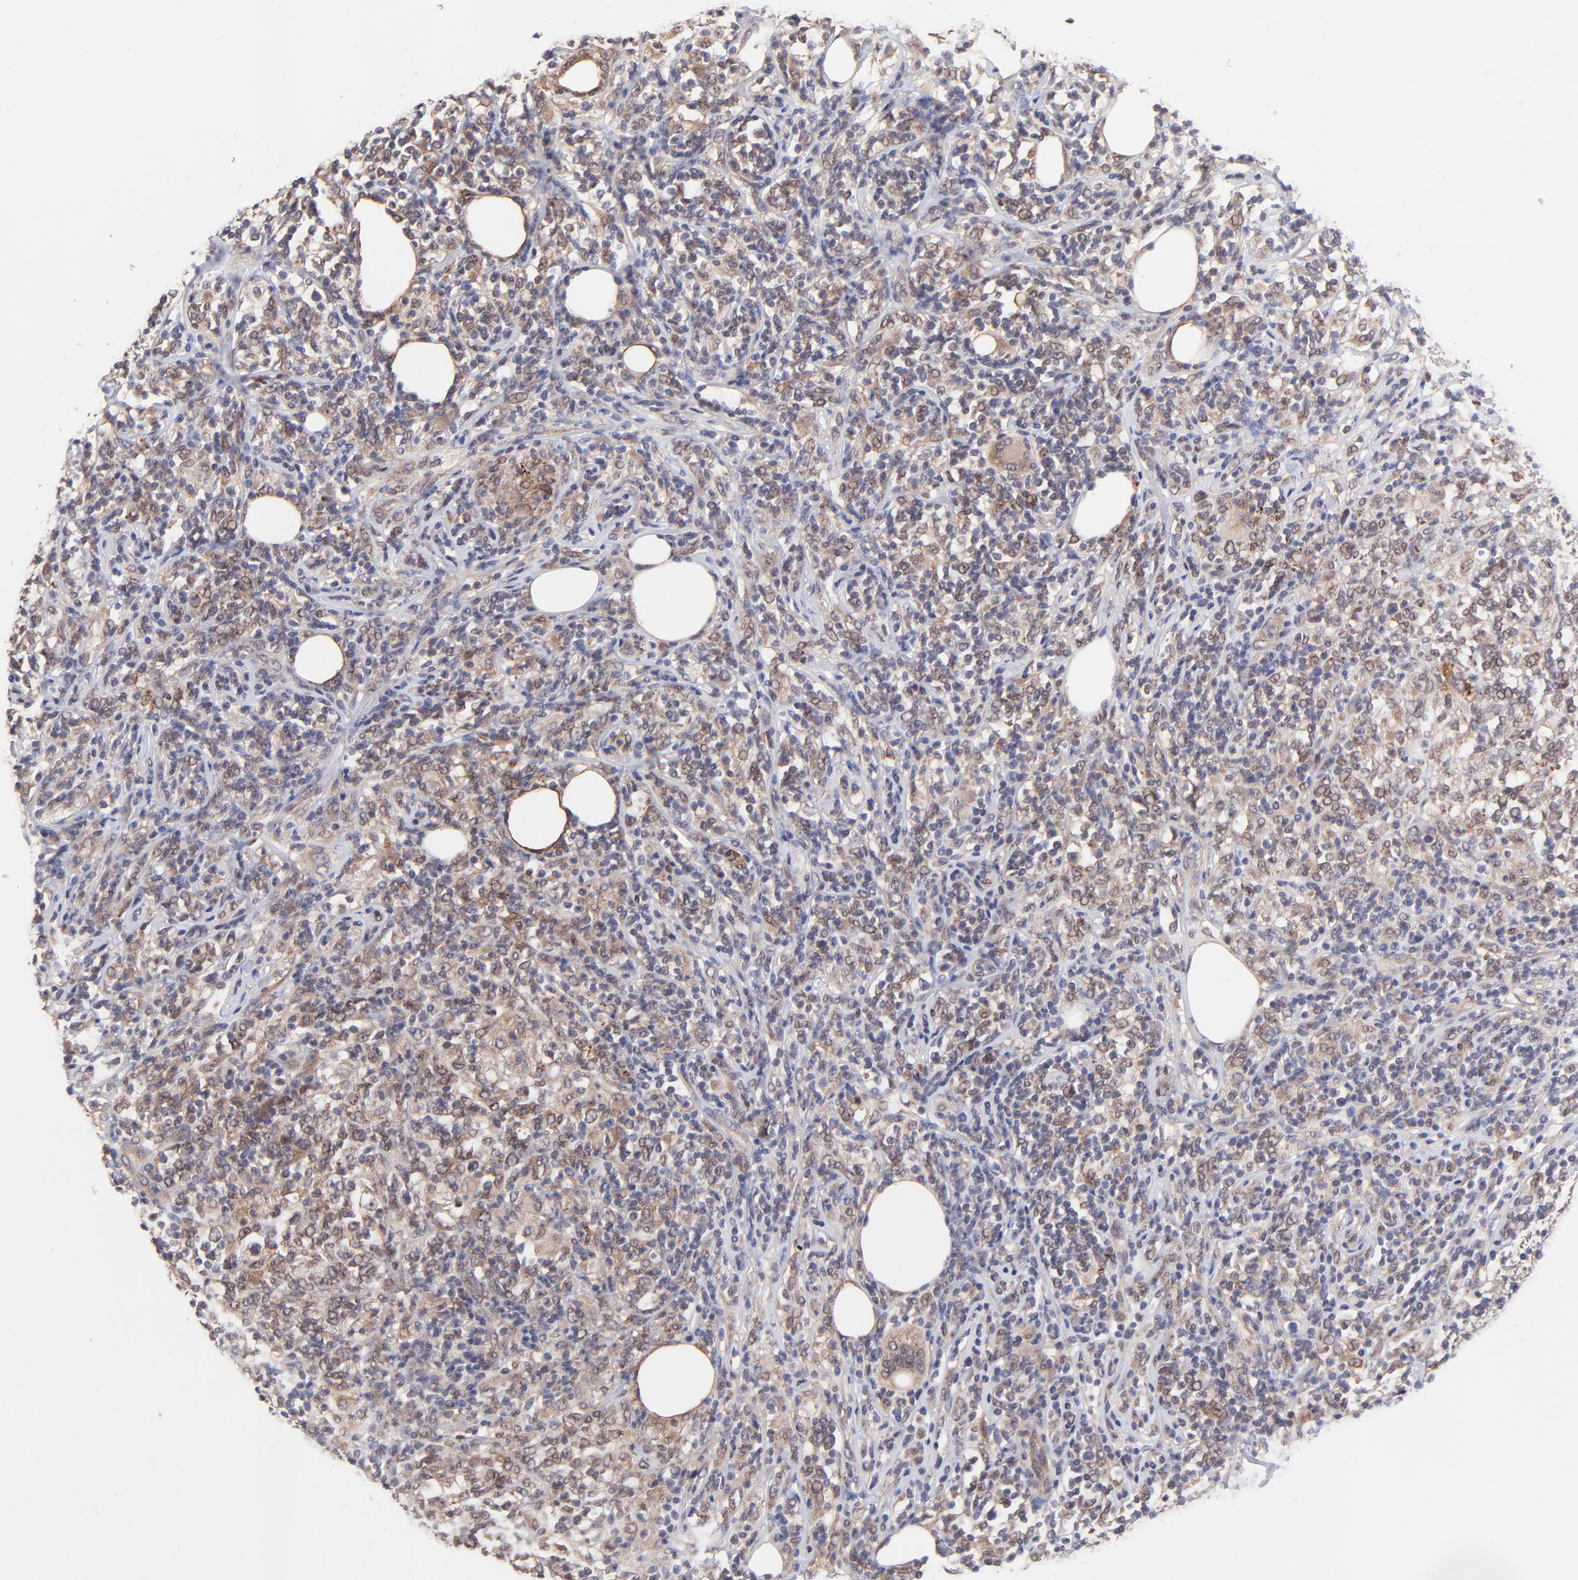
{"staining": {"intensity": "weak", "quantity": ">75%", "location": "cytoplasmic/membranous"}, "tissue": "lymphoma", "cell_type": "Tumor cells", "image_type": "cancer", "snomed": [{"axis": "morphology", "description": "Malignant lymphoma, non-Hodgkin's type, High grade"}, {"axis": "topography", "description": "Lymph node"}], "caption": "Tumor cells exhibit low levels of weak cytoplasmic/membranous staining in about >75% of cells in human malignant lymphoma, non-Hodgkin's type (high-grade).", "gene": "ZNF747", "patient": {"sex": "female", "age": 84}}